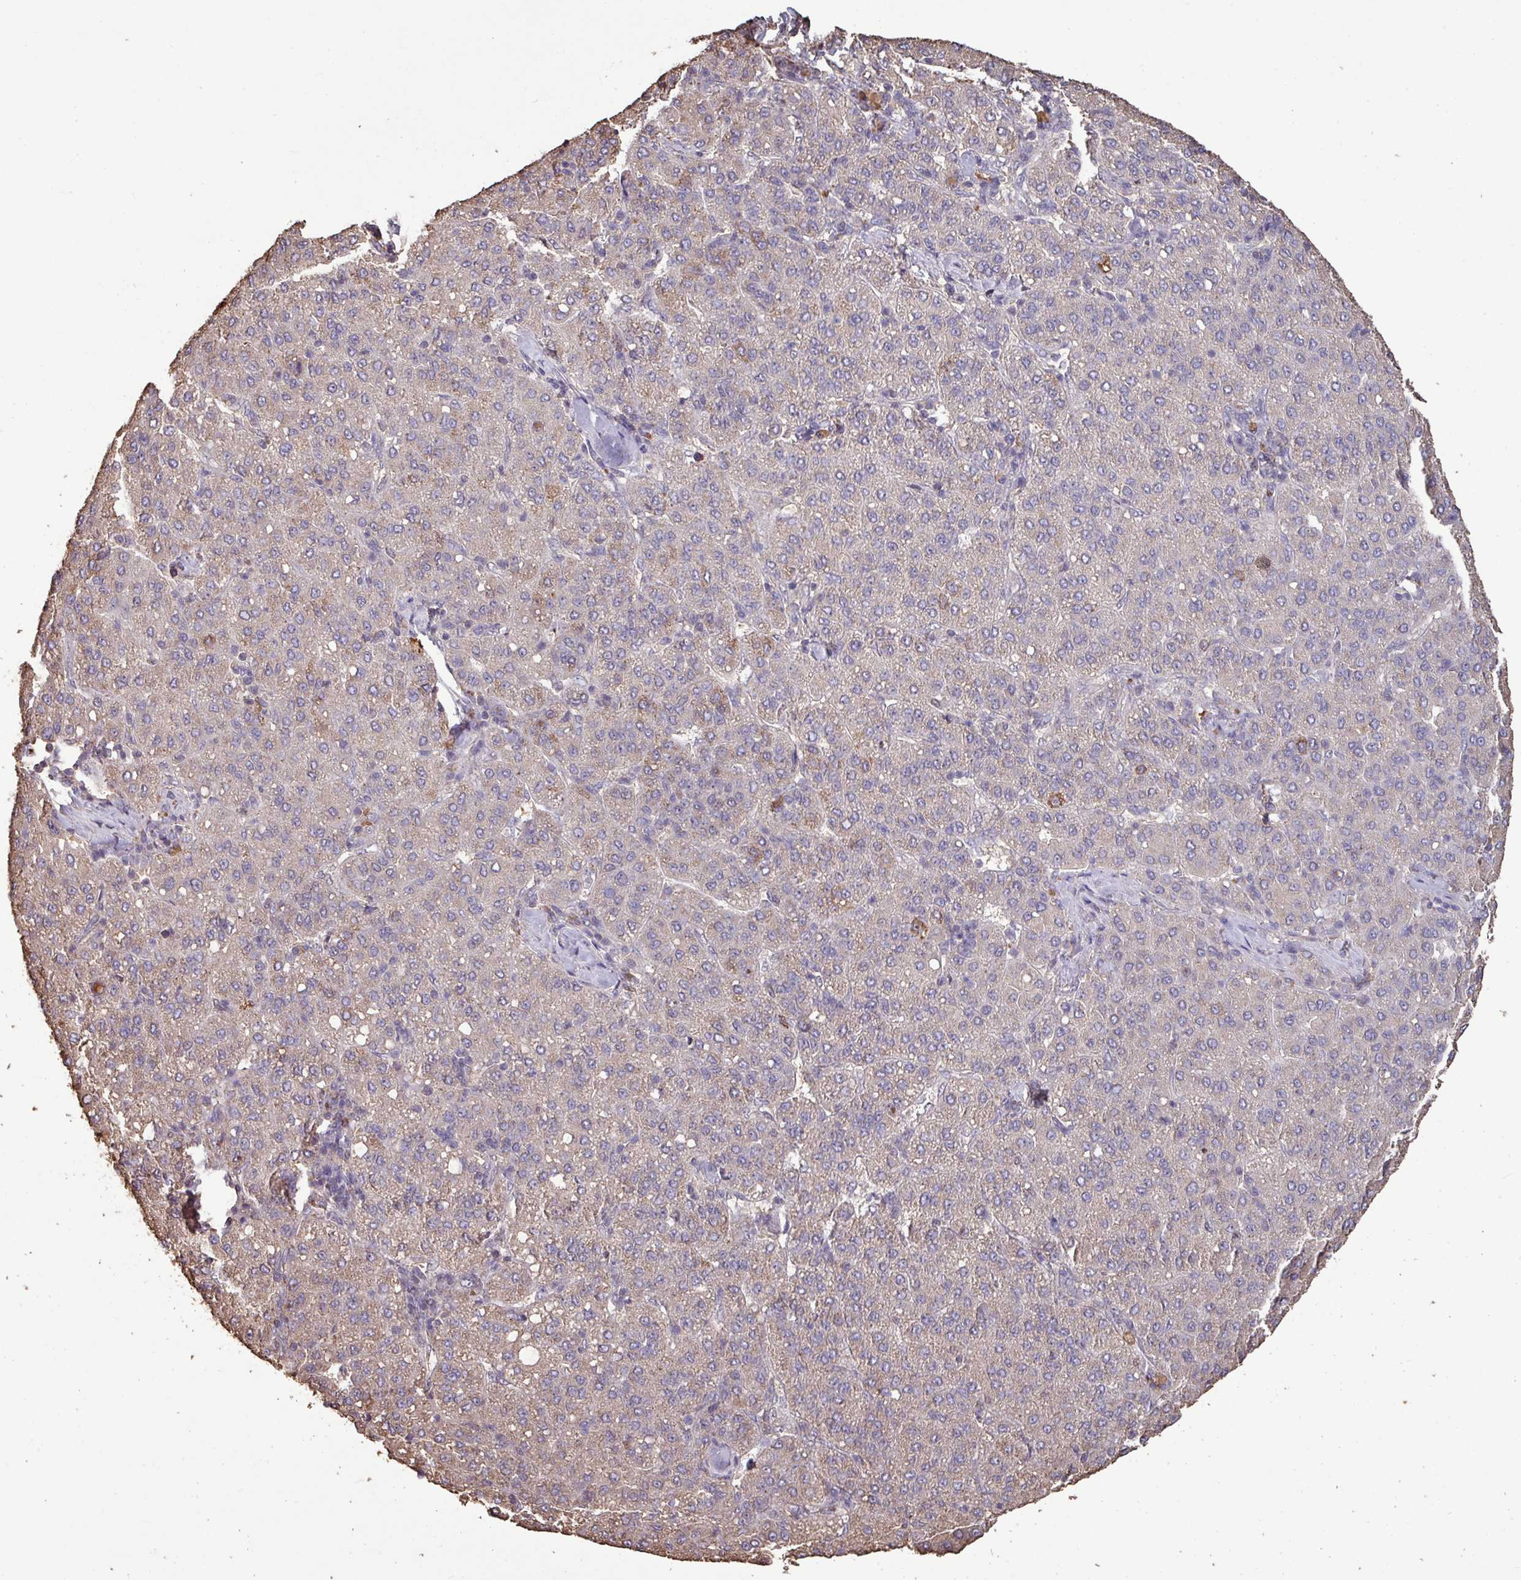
{"staining": {"intensity": "weak", "quantity": "<25%", "location": "cytoplasmic/membranous"}, "tissue": "liver cancer", "cell_type": "Tumor cells", "image_type": "cancer", "snomed": [{"axis": "morphology", "description": "Carcinoma, Hepatocellular, NOS"}, {"axis": "topography", "description": "Liver"}], "caption": "This is a histopathology image of immunohistochemistry (IHC) staining of hepatocellular carcinoma (liver), which shows no staining in tumor cells.", "gene": "CAMK2B", "patient": {"sex": "male", "age": 65}}